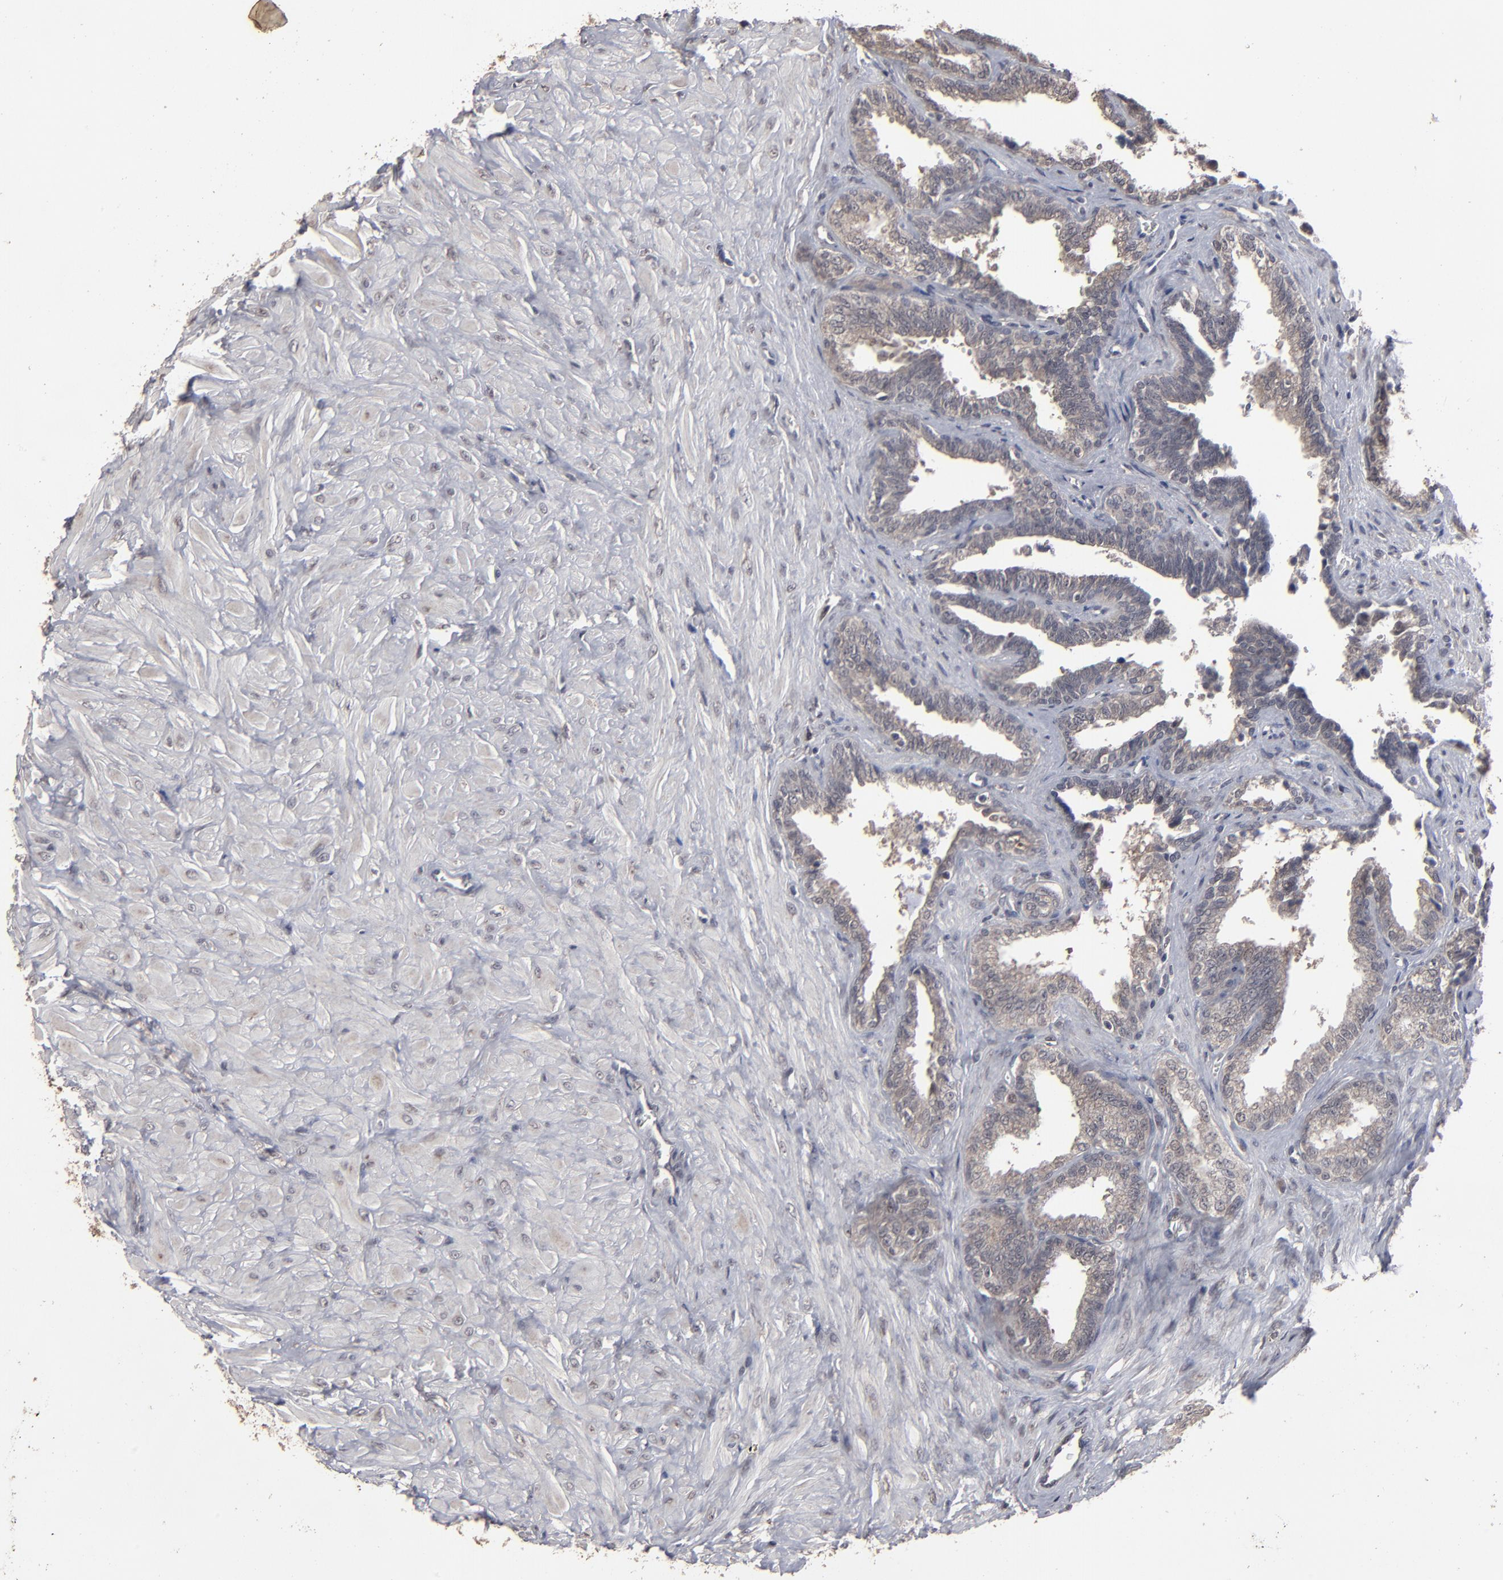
{"staining": {"intensity": "weak", "quantity": "25%-75%", "location": "cytoplasmic/membranous,nuclear"}, "tissue": "seminal vesicle", "cell_type": "Glandular cells", "image_type": "normal", "snomed": [{"axis": "morphology", "description": "Normal tissue, NOS"}, {"axis": "topography", "description": "Seminal veicle"}], "caption": "Unremarkable seminal vesicle was stained to show a protein in brown. There is low levels of weak cytoplasmic/membranous,nuclear positivity in approximately 25%-75% of glandular cells. (Brightfield microscopy of DAB IHC at high magnification).", "gene": "SLC22A17", "patient": {"sex": "male", "age": 26}}